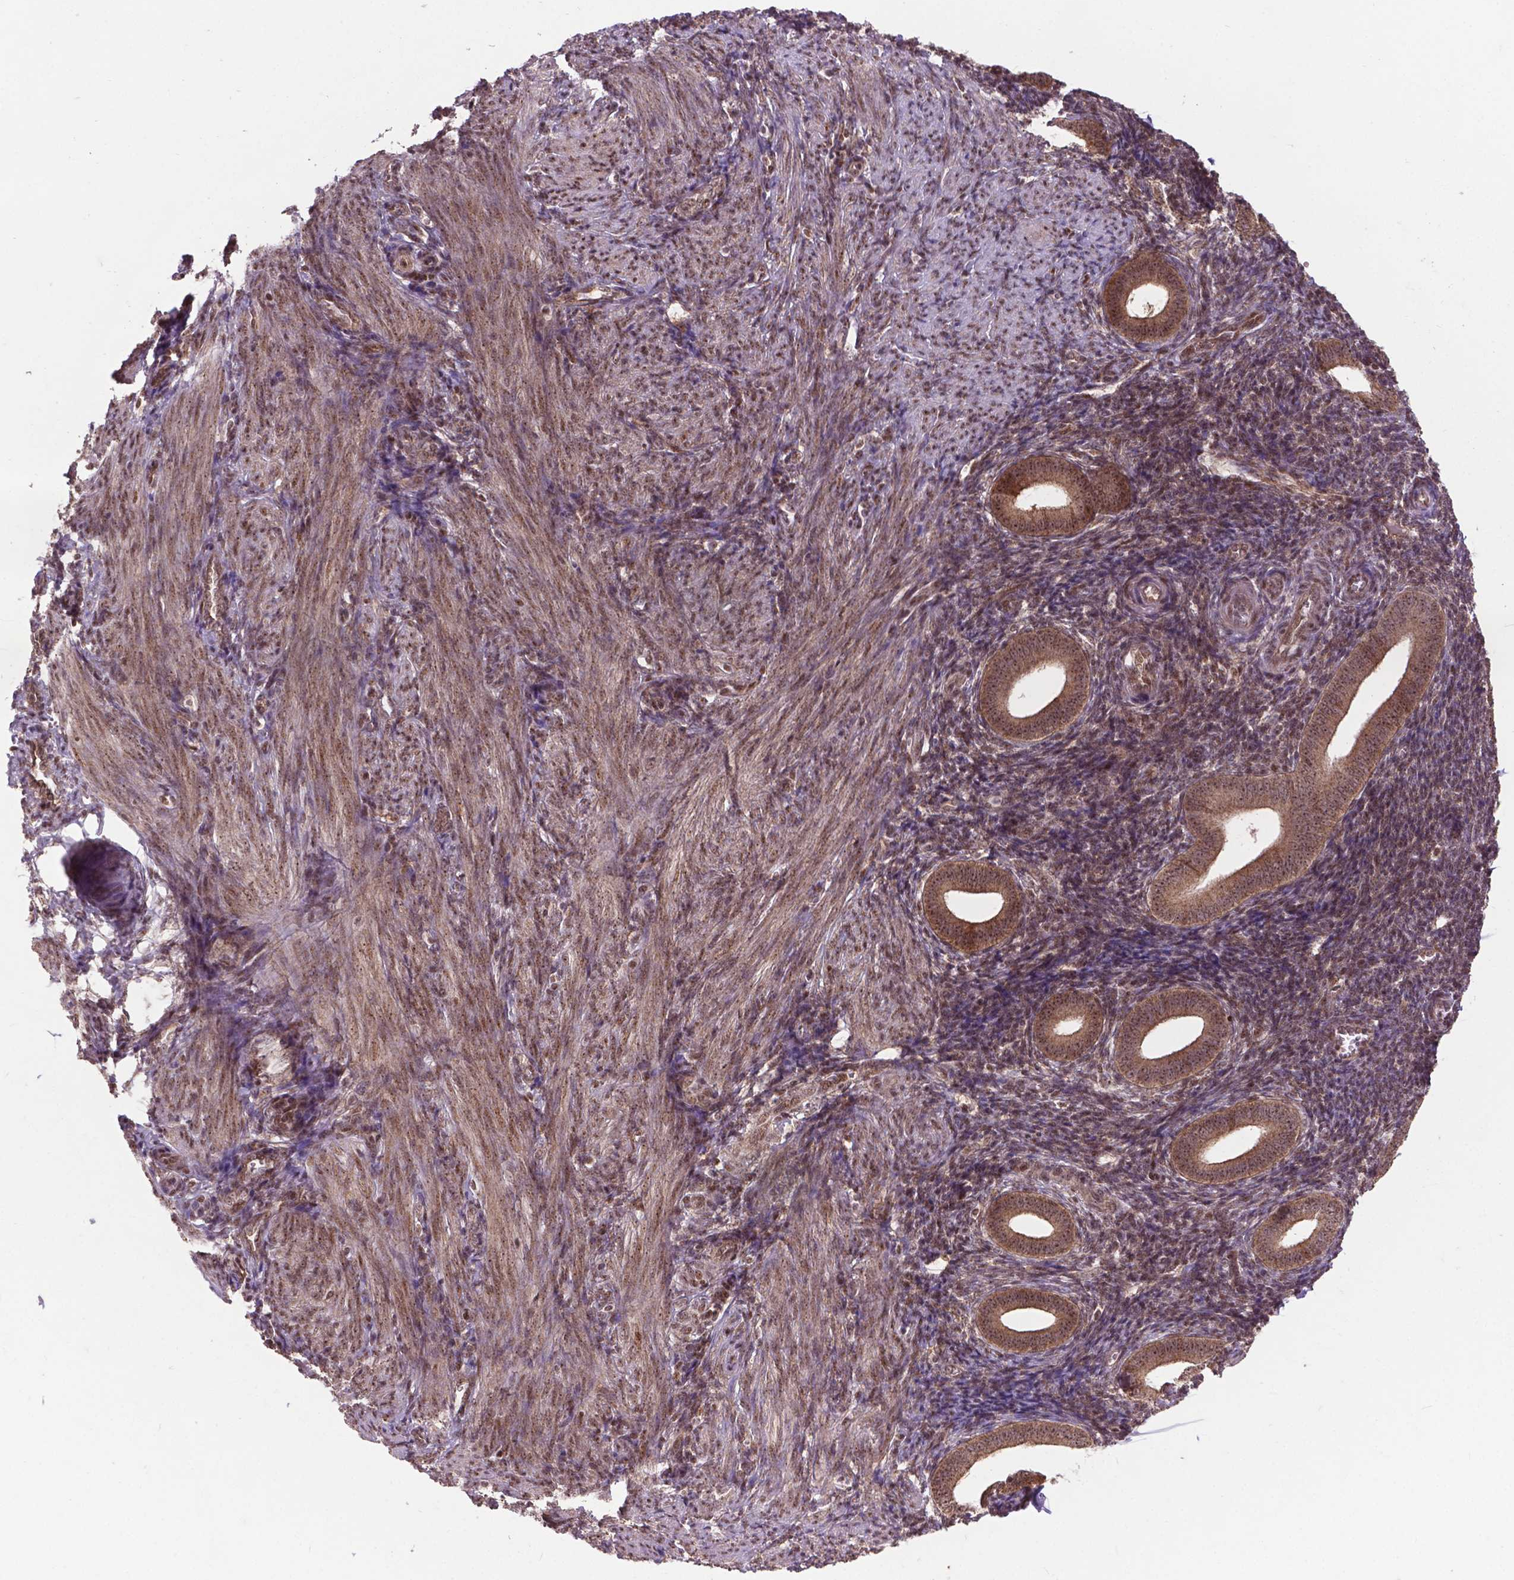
{"staining": {"intensity": "negative", "quantity": "none", "location": "none"}, "tissue": "endometrium", "cell_type": "Cells in endometrial stroma", "image_type": "normal", "snomed": [{"axis": "morphology", "description": "Normal tissue, NOS"}, {"axis": "topography", "description": "Endometrium"}], "caption": "Image shows no protein positivity in cells in endometrial stroma of unremarkable endometrium. (DAB immunohistochemistry with hematoxylin counter stain).", "gene": "CSNK2A1", "patient": {"sex": "female", "age": 25}}